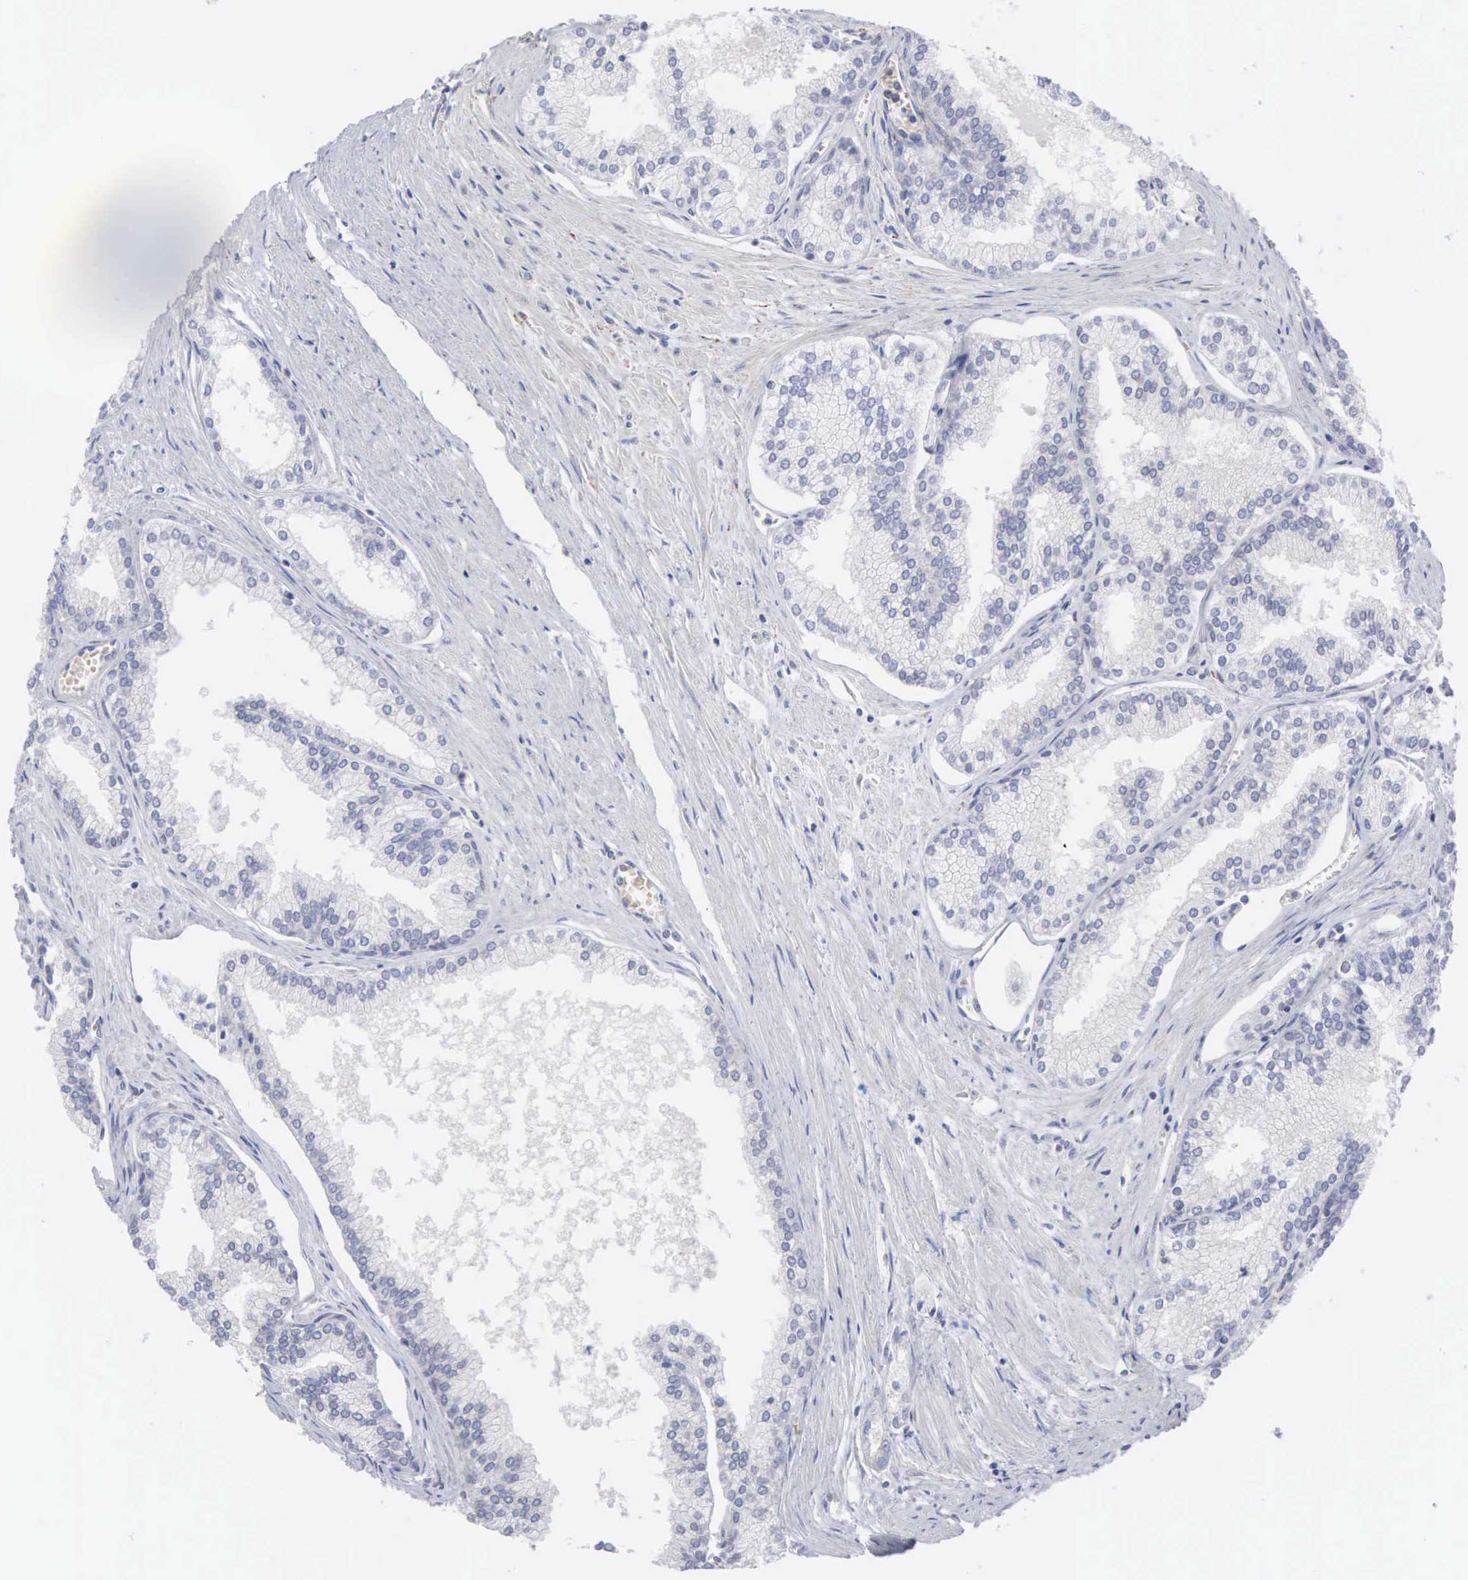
{"staining": {"intensity": "weak", "quantity": "25%-75%", "location": "cytoplasmic/membranous"}, "tissue": "prostate", "cell_type": "Glandular cells", "image_type": "normal", "snomed": [{"axis": "morphology", "description": "Normal tissue, NOS"}, {"axis": "topography", "description": "Prostate"}], "caption": "Glandular cells show low levels of weak cytoplasmic/membranous positivity in about 25%-75% of cells in unremarkable human prostate. (DAB (3,3'-diaminobenzidine) IHC with brightfield microscopy, high magnification).", "gene": "ACOT4", "patient": {"sex": "male", "age": 68}}